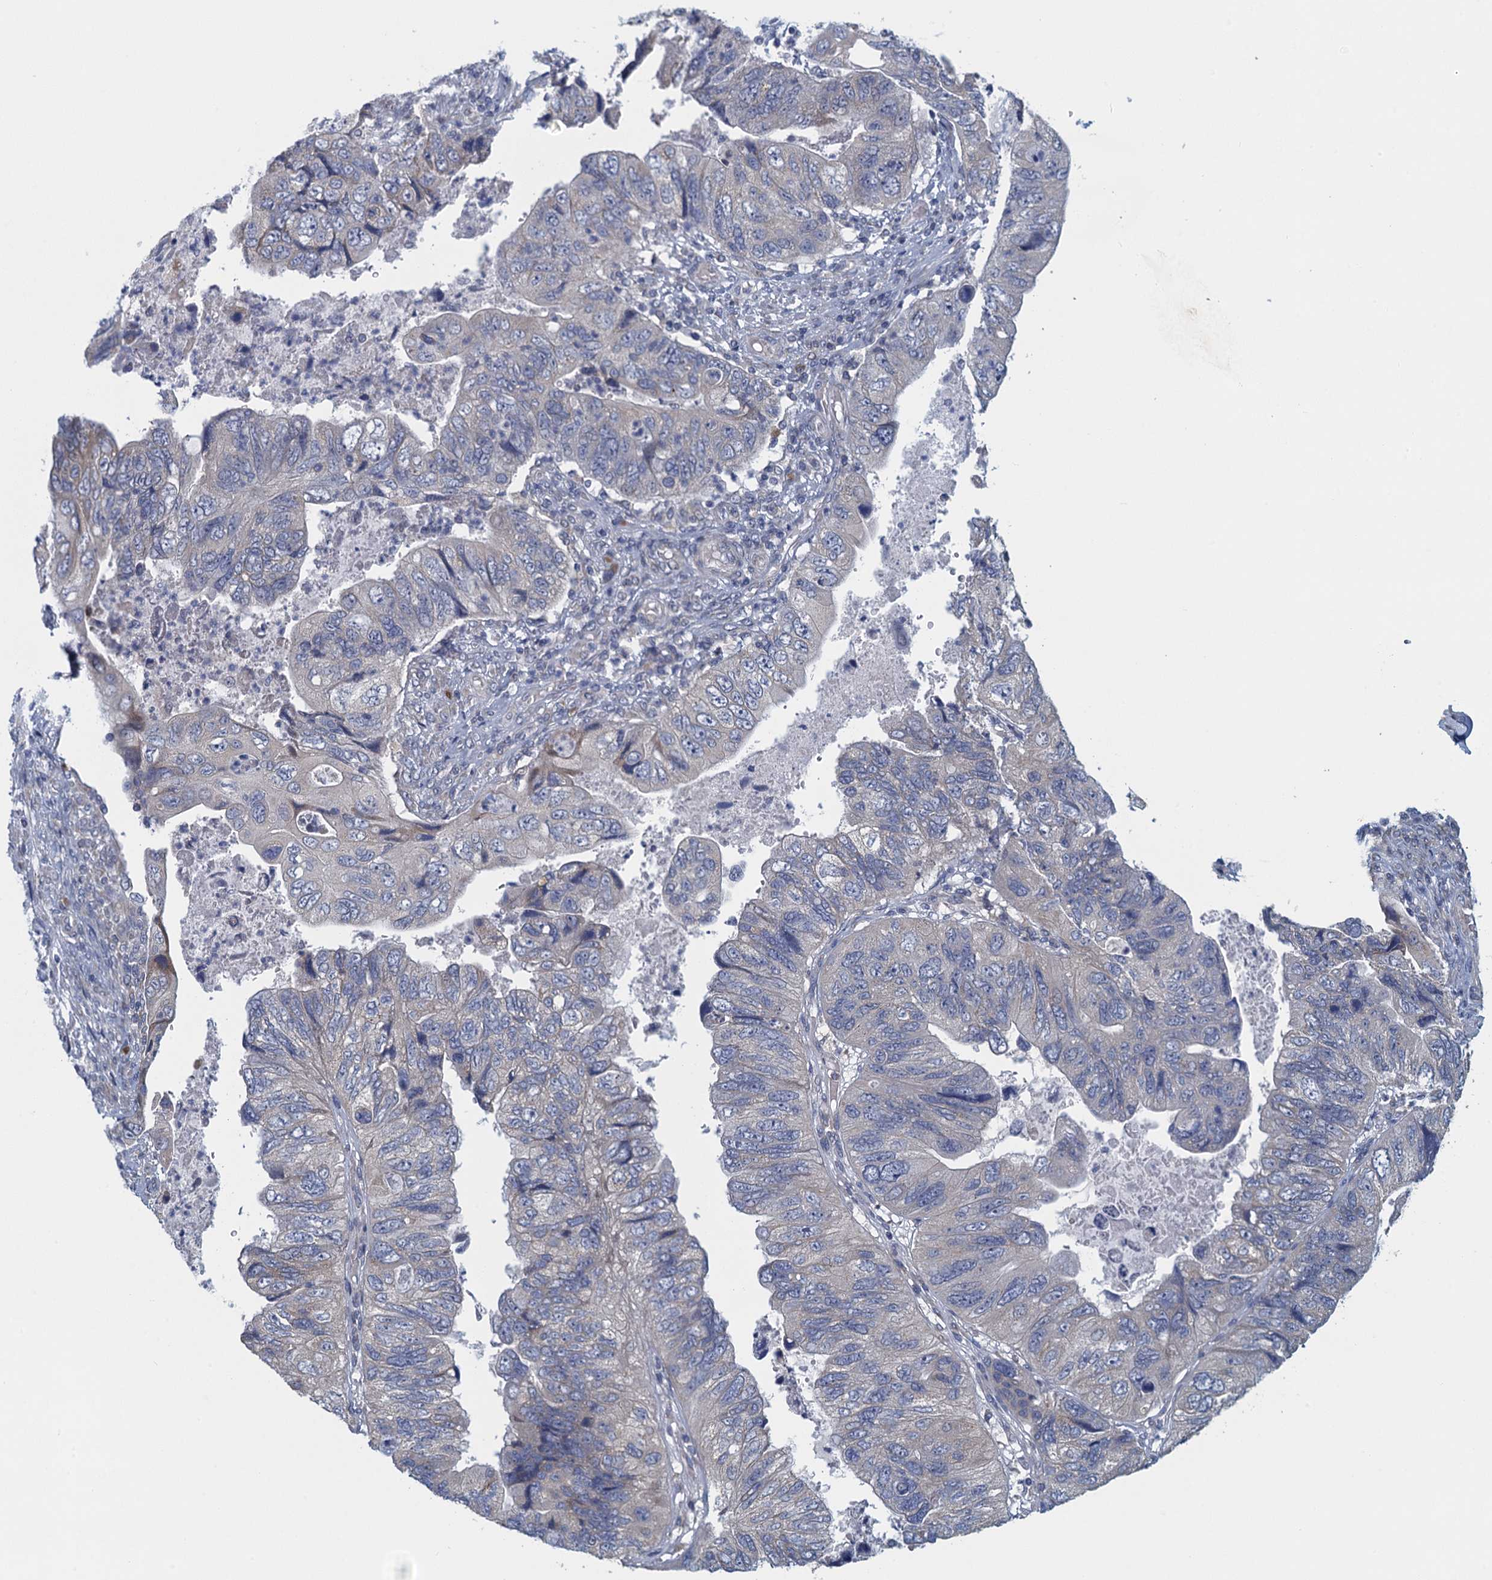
{"staining": {"intensity": "negative", "quantity": "none", "location": "none"}, "tissue": "colorectal cancer", "cell_type": "Tumor cells", "image_type": "cancer", "snomed": [{"axis": "morphology", "description": "Adenocarcinoma, NOS"}, {"axis": "topography", "description": "Rectum"}], "caption": "This histopathology image is of adenocarcinoma (colorectal) stained with immunohistochemistry (IHC) to label a protein in brown with the nuclei are counter-stained blue. There is no staining in tumor cells. (Brightfield microscopy of DAB immunohistochemistry at high magnification).", "gene": "ALG2", "patient": {"sex": "male", "age": 63}}